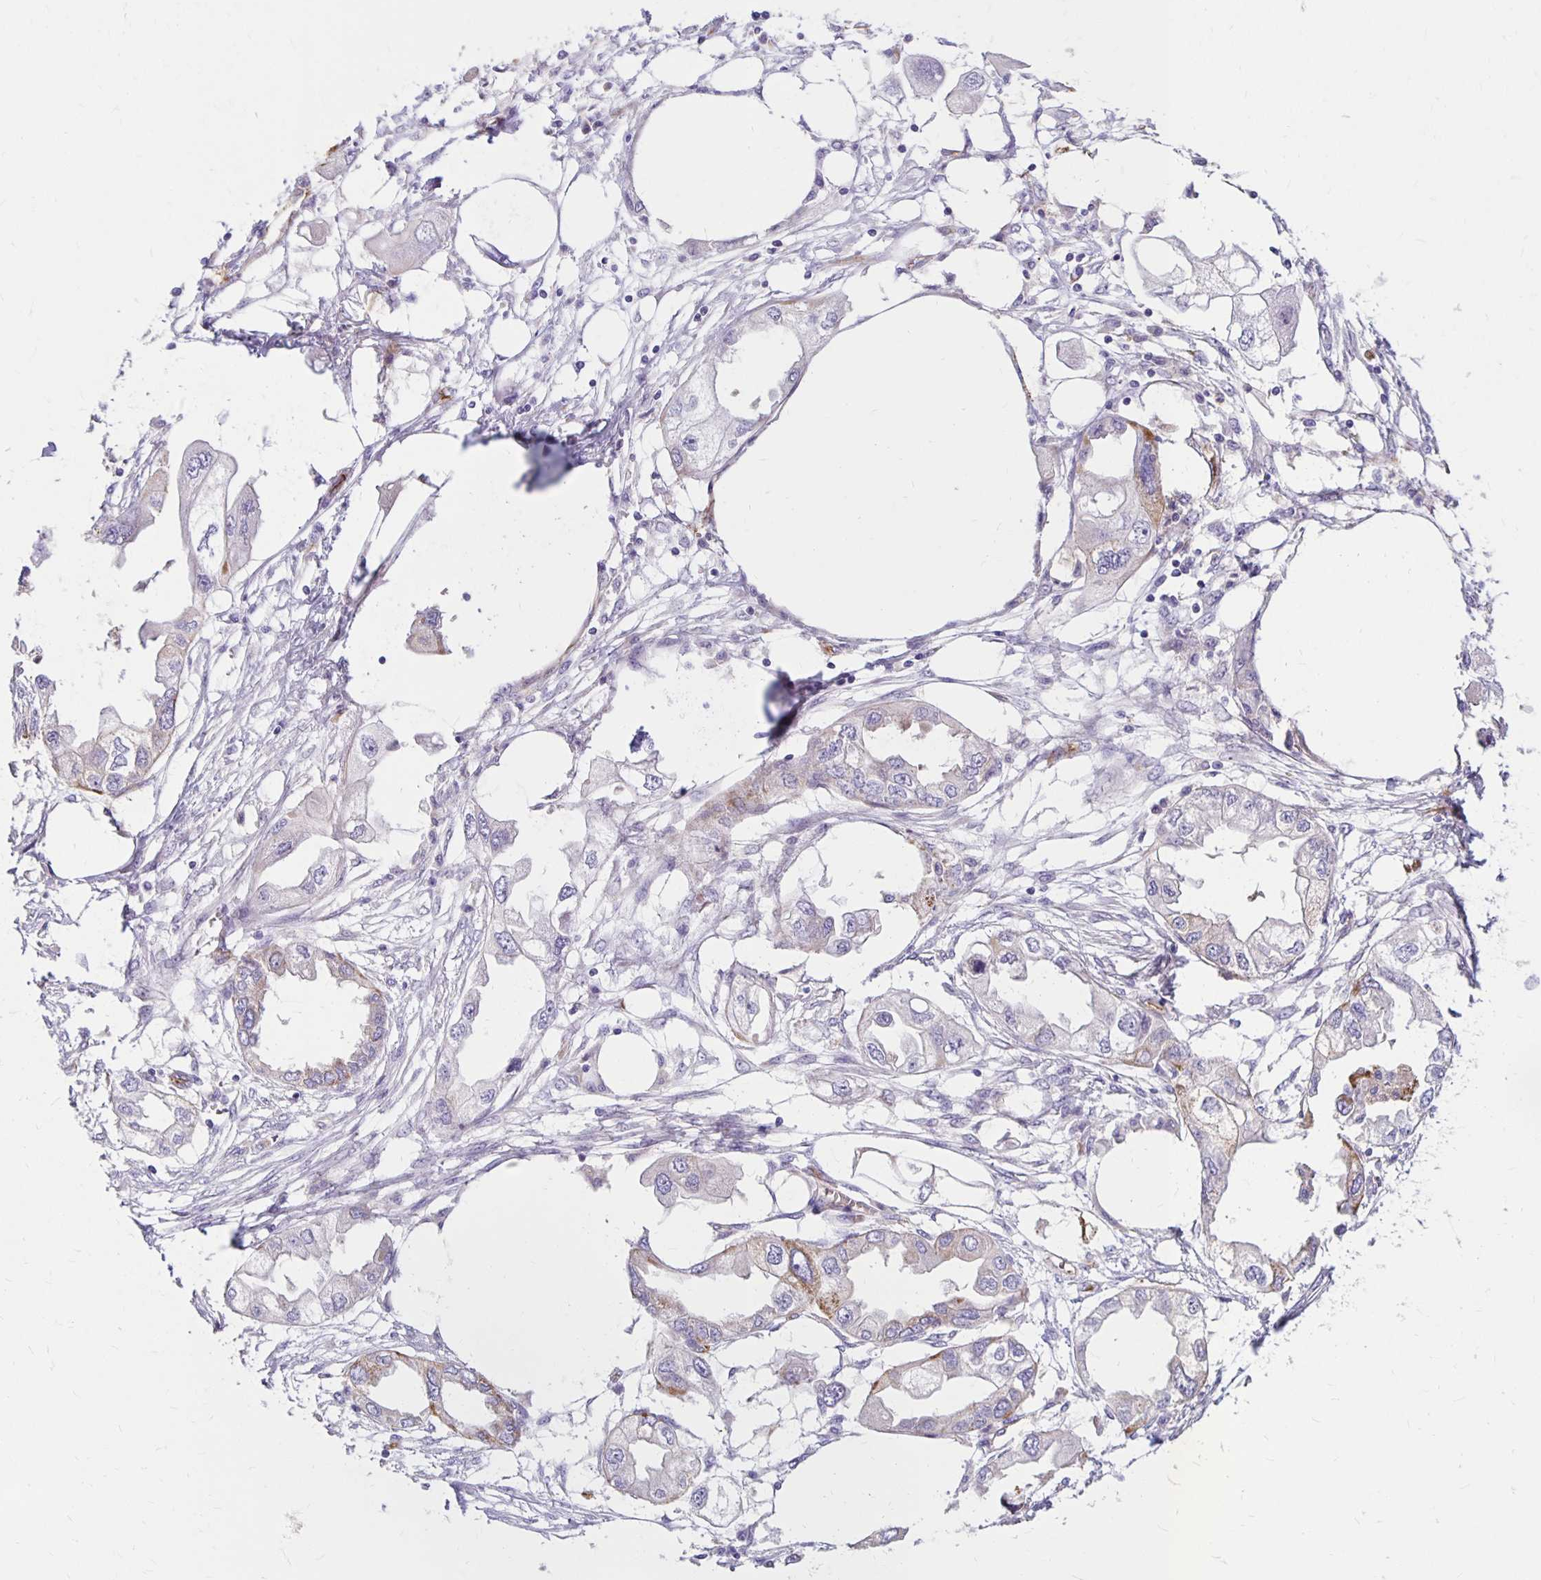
{"staining": {"intensity": "weak", "quantity": "<25%", "location": "cytoplasmic/membranous"}, "tissue": "endometrial cancer", "cell_type": "Tumor cells", "image_type": "cancer", "snomed": [{"axis": "morphology", "description": "Adenocarcinoma, NOS"}, {"axis": "morphology", "description": "Adenocarcinoma, metastatic, NOS"}, {"axis": "topography", "description": "Adipose tissue"}, {"axis": "topography", "description": "Endometrium"}], "caption": "A high-resolution micrograph shows immunohistochemistry staining of endometrial cancer (metastatic adenocarcinoma), which demonstrates no significant staining in tumor cells.", "gene": "TTYH1", "patient": {"sex": "female", "age": 67}}